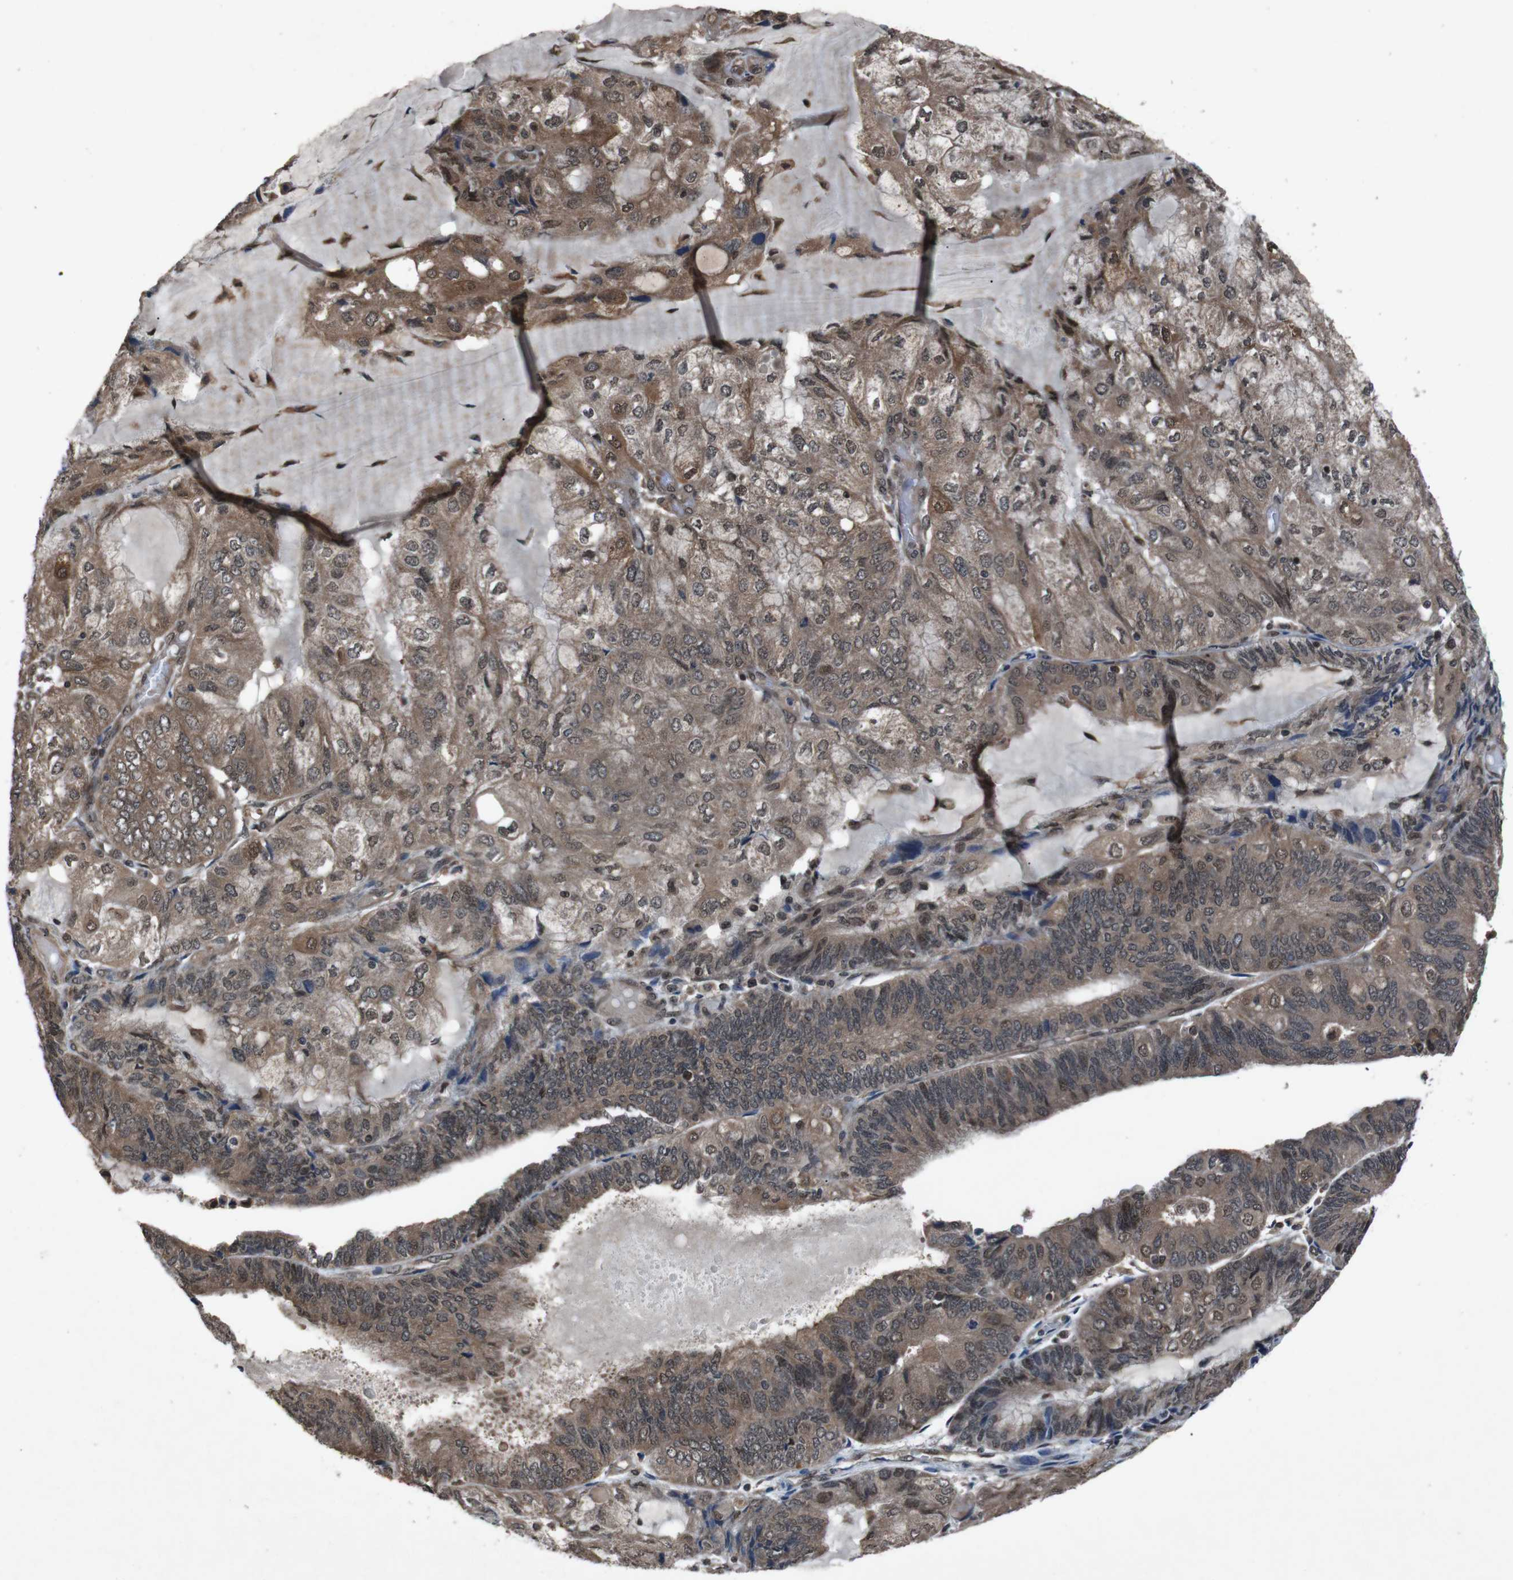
{"staining": {"intensity": "moderate", "quantity": ">75%", "location": "cytoplasmic/membranous,nuclear"}, "tissue": "endometrial cancer", "cell_type": "Tumor cells", "image_type": "cancer", "snomed": [{"axis": "morphology", "description": "Adenocarcinoma, NOS"}, {"axis": "topography", "description": "Endometrium"}], "caption": "Endometrial cancer stained for a protein (brown) shows moderate cytoplasmic/membranous and nuclear positive staining in about >75% of tumor cells.", "gene": "SOCS1", "patient": {"sex": "female", "age": 81}}